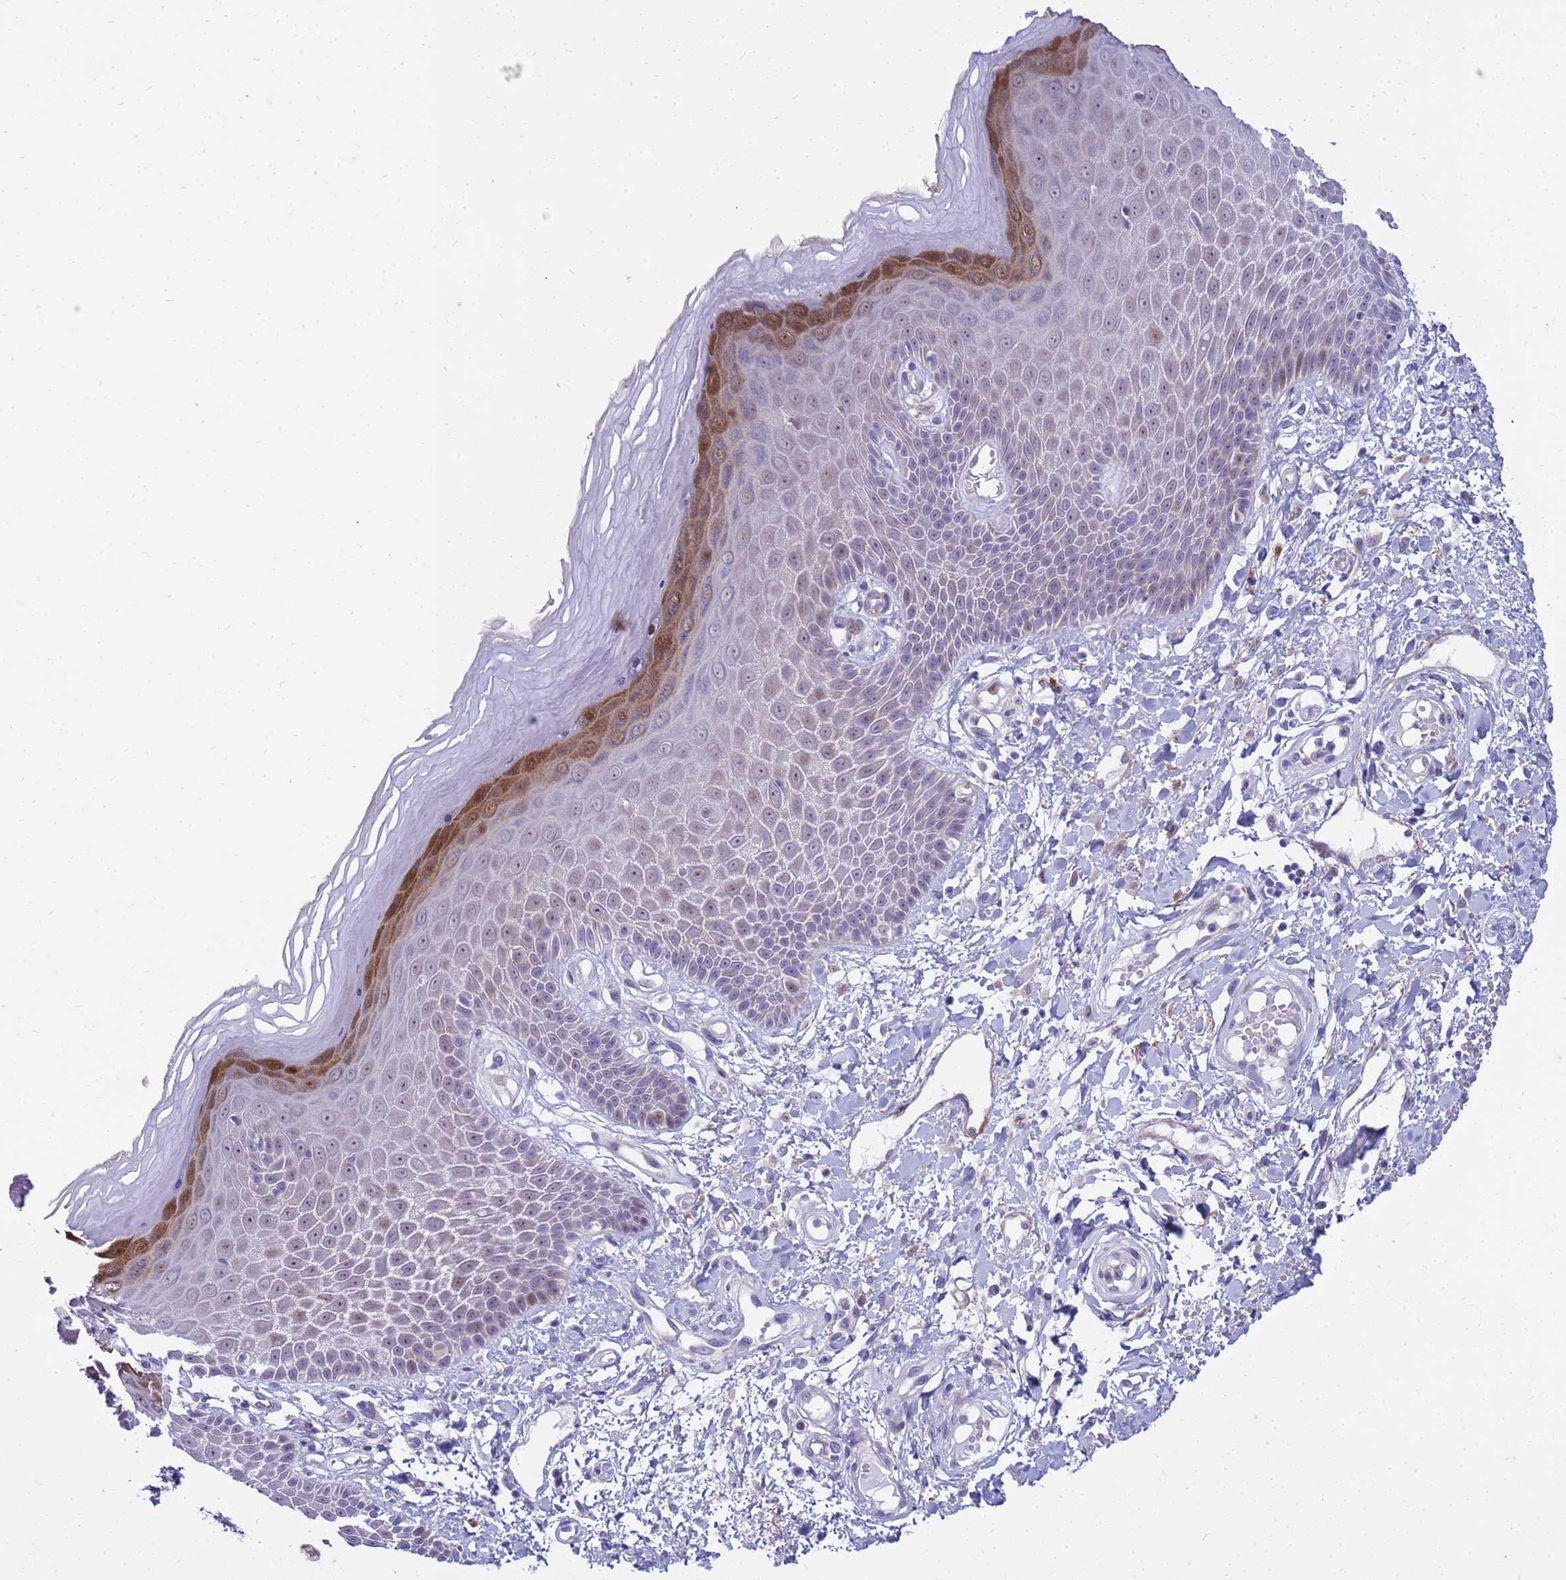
{"staining": {"intensity": "moderate", "quantity": "<25%", "location": "cytoplasmic/membranous,nuclear"}, "tissue": "skin", "cell_type": "Epidermal cells", "image_type": "normal", "snomed": [{"axis": "morphology", "description": "Normal tissue, NOS"}, {"axis": "topography", "description": "Anal"}], "caption": "A high-resolution histopathology image shows IHC staining of benign skin, which shows moderate cytoplasmic/membranous,nuclear staining in approximately <25% of epidermal cells.", "gene": "LRATD1", "patient": {"sex": "male", "age": 78}}